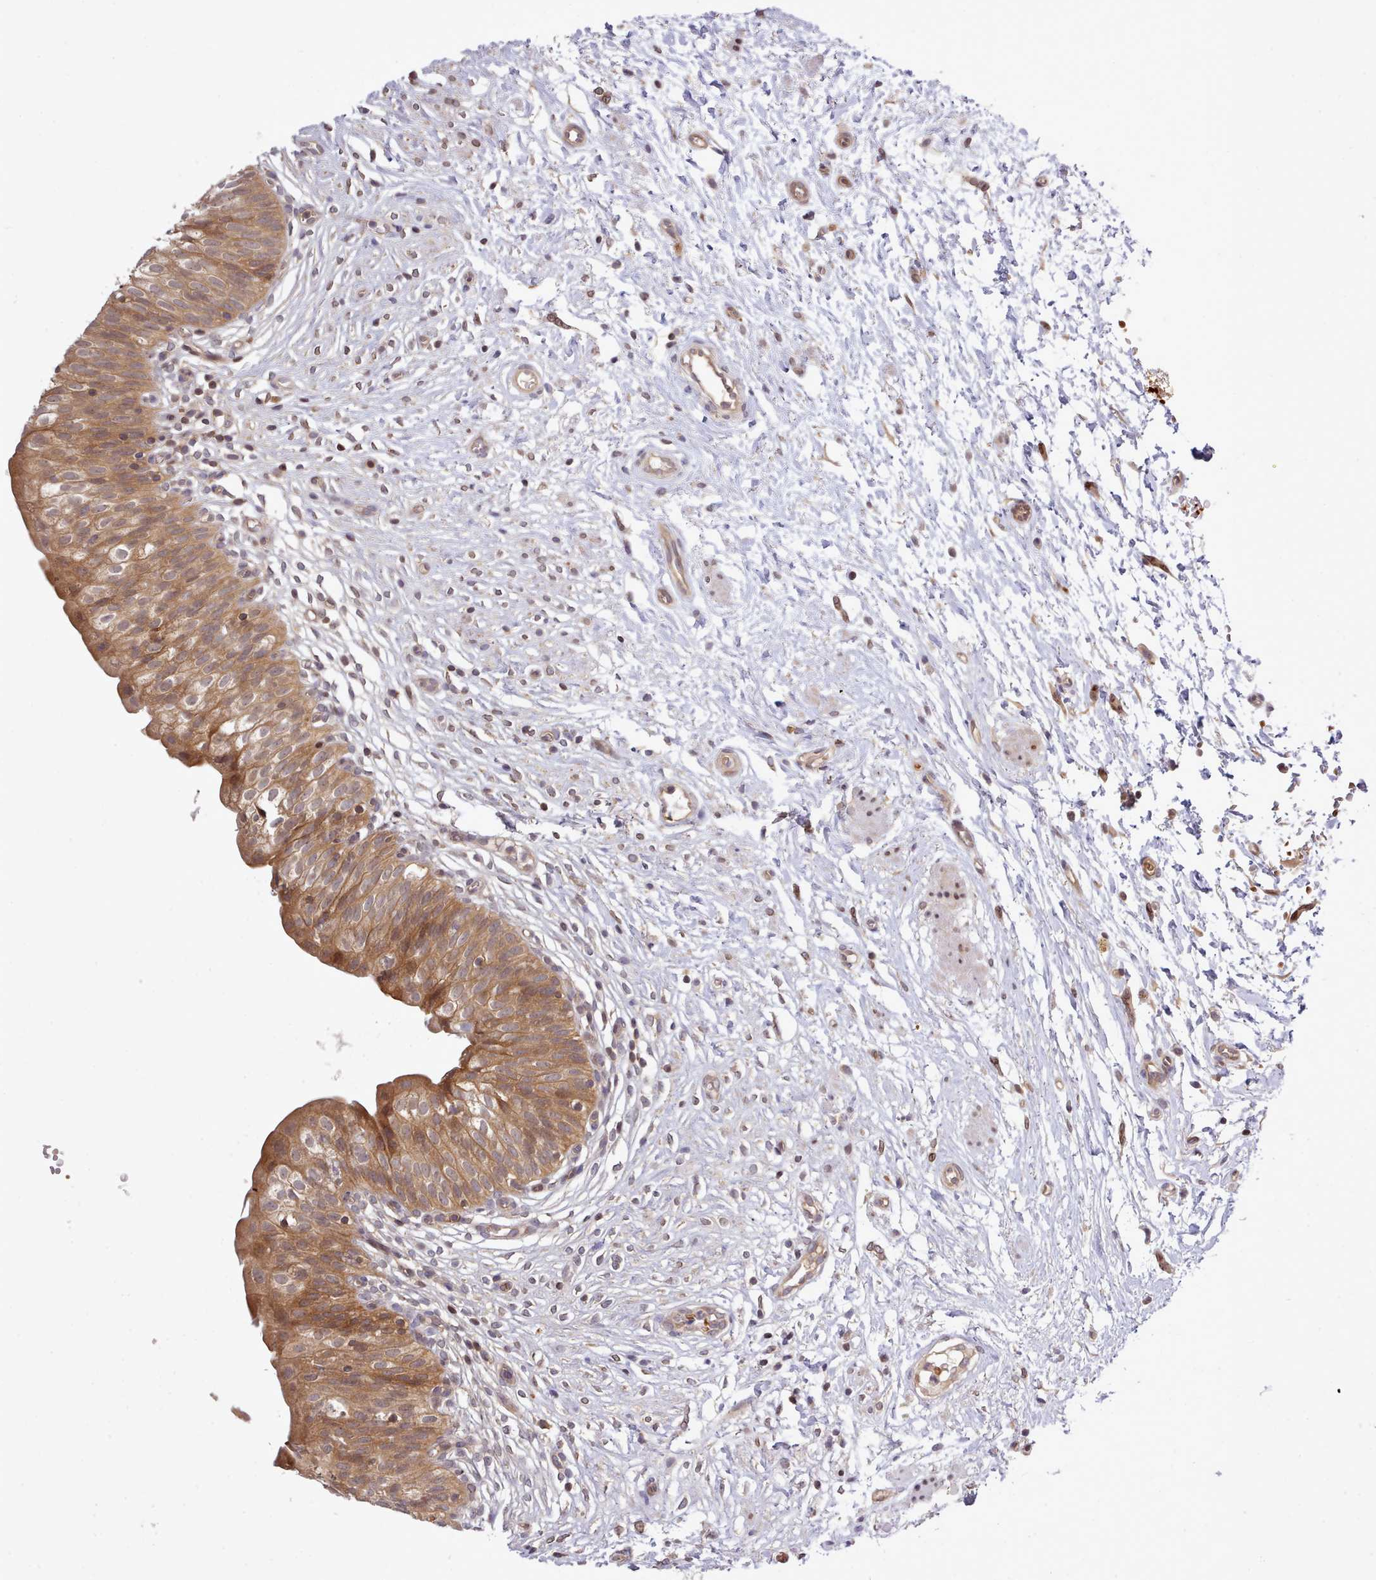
{"staining": {"intensity": "moderate", "quantity": ">75%", "location": "cytoplasmic/membranous"}, "tissue": "urinary bladder", "cell_type": "Urothelial cells", "image_type": "normal", "snomed": [{"axis": "morphology", "description": "Normal tissue, NOS"}, {"axis": "topography", "description": "Urinary bladder"}], "caption": "Protein staining of unremarkable urinary bladder displays moderate cytoplasmic/membranous expression in approximately >75% of urothelial cells.", "gene": "UBE2G1", "patient": {"sex": "male", "age": 55}}